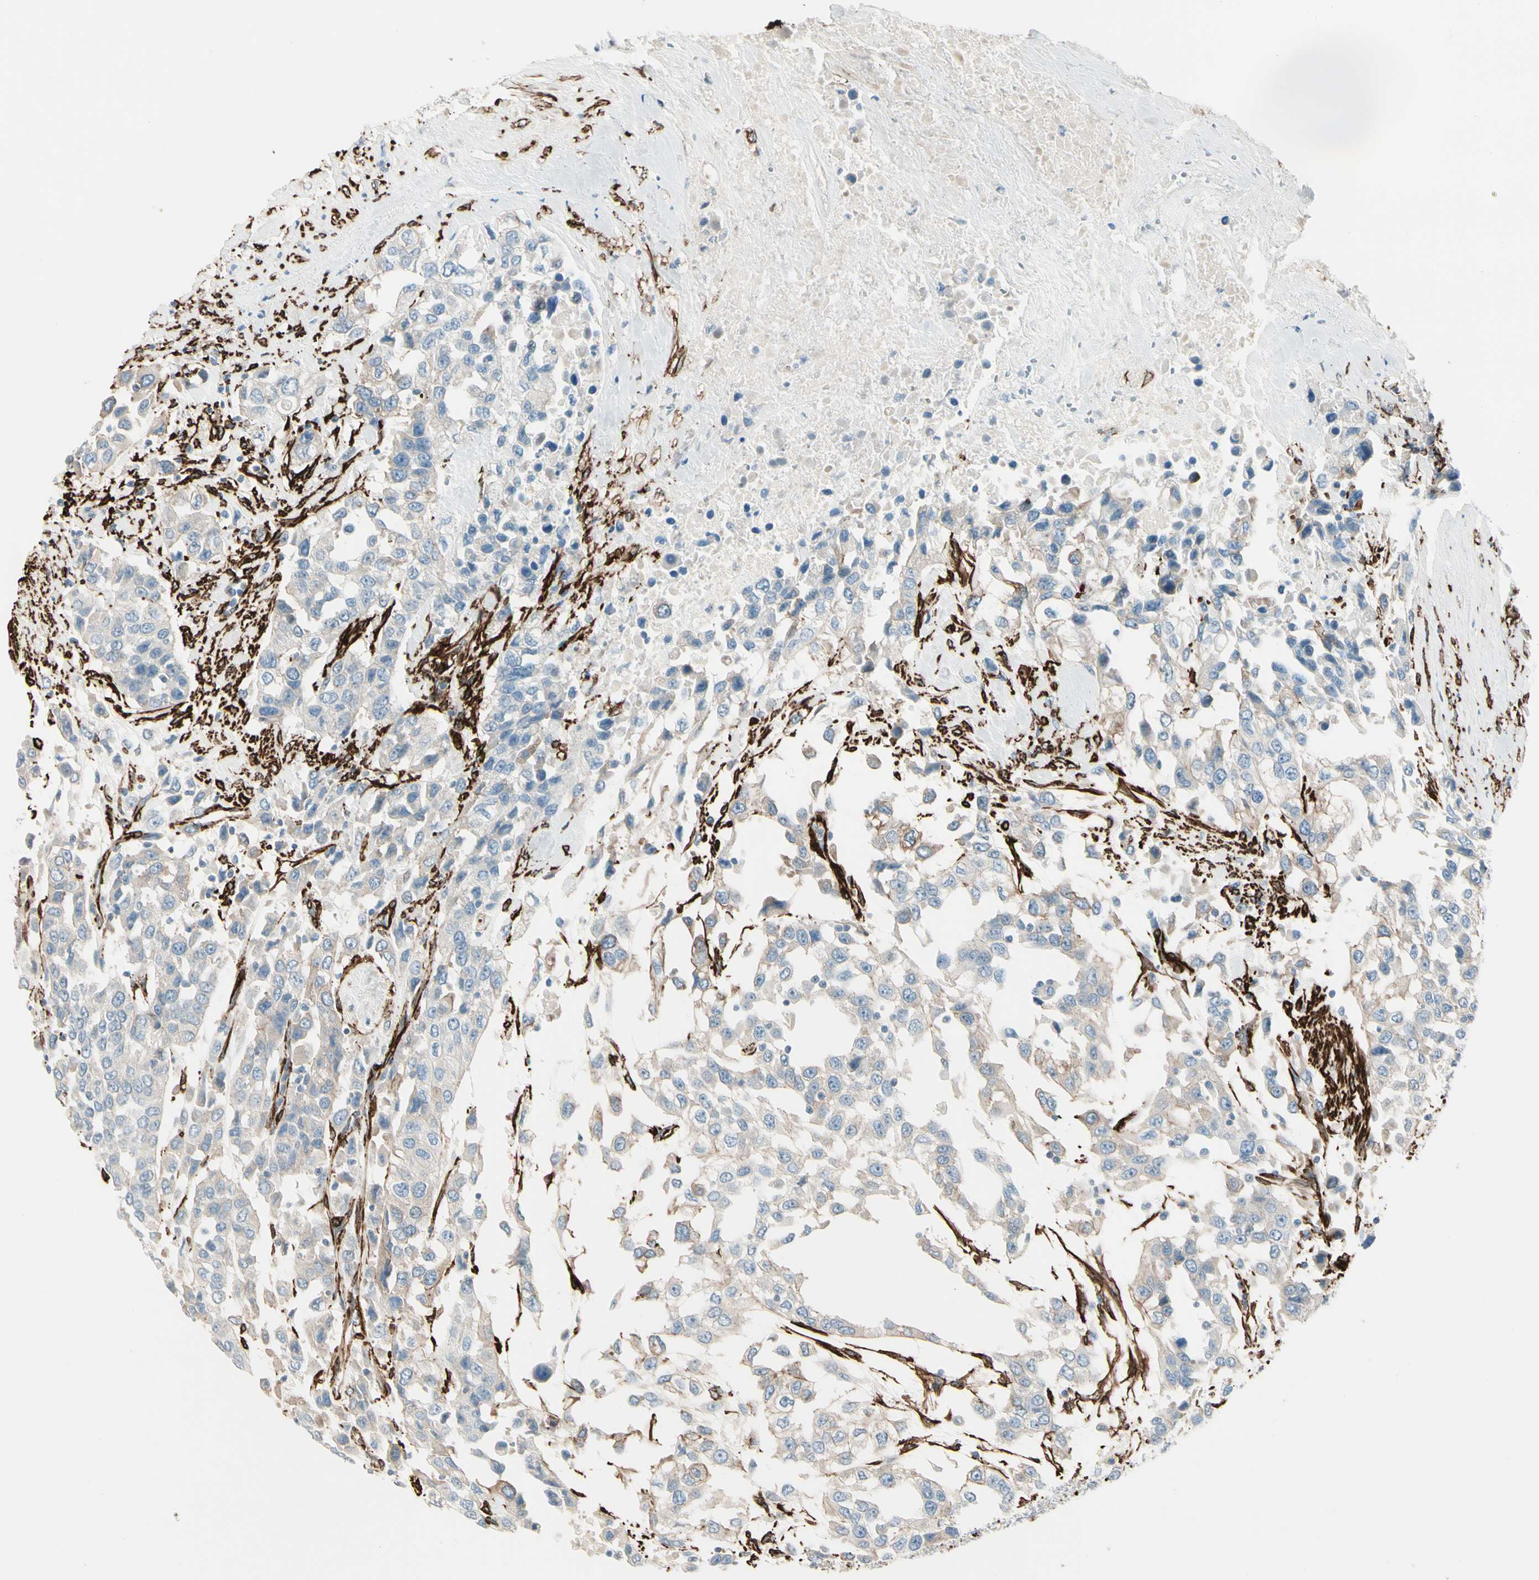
{"staining": {"intensity": "negative", "quantity": "none", "location": "none"}, "tissue": "urothelial cancer", "cell_type": "Tumor cells", "image_type": "cancer", "snomed": [{"axis": "morphology", "description": "Urothelial carcinoma, High grade"}, {"axis": "topography", "description": "Urinary bladder"}], "caption": "DAB immunohistochemical staining of high-grade urothelial carcinoma displays no significant staining in tumor cells.", "gene": "CALD1", "patient": {"sex": "female", "age": 80}}